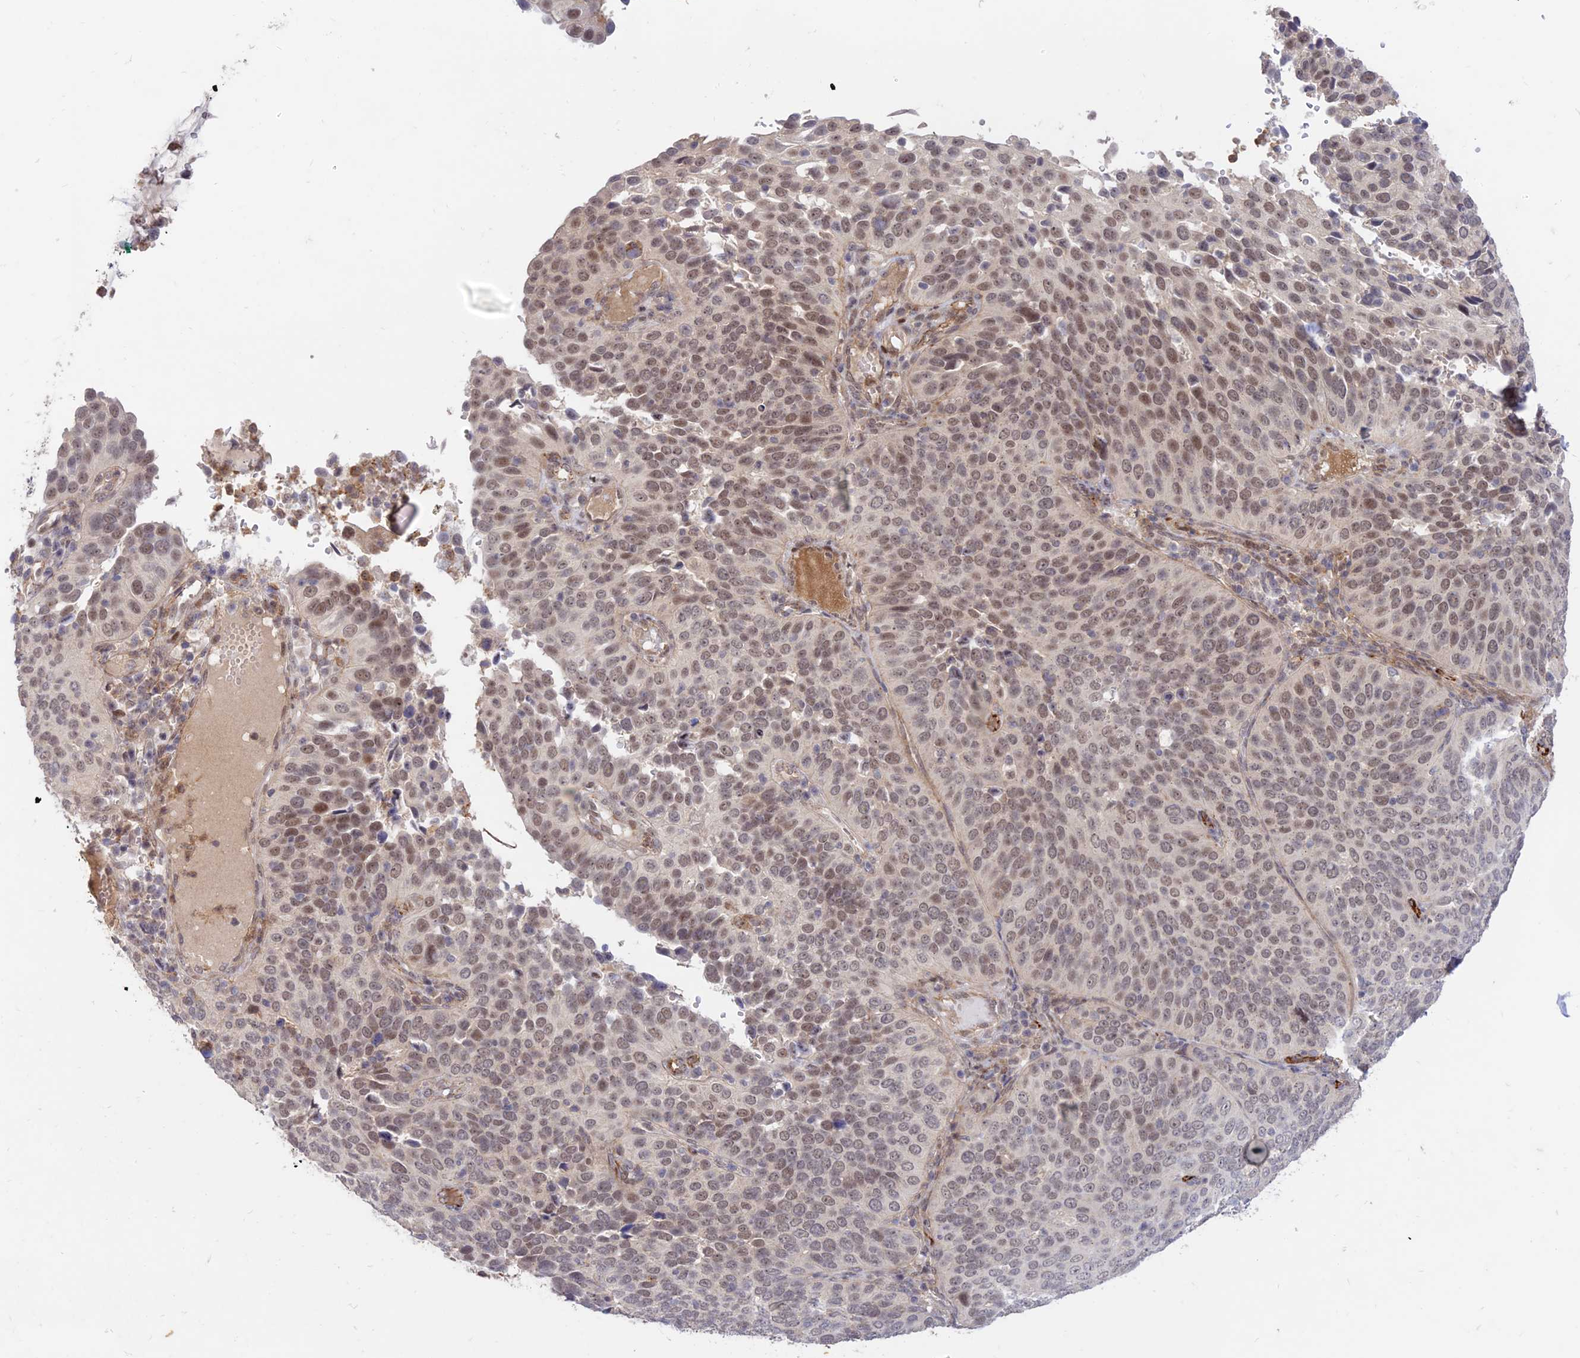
{"staining": {"intensity": "moderate", "quantity": ">75%", "location": "nuclear"}, "tissue": "cervical cancer", "cell_type": "Tumor cells", "image_type": "cancer", "snomed": [{"axis": "morphology", "description": "Squamous cell carcinoma, NOS"}, {"axis": "topography", "description": "Cervix"}], "caption": "Brown immunohistochemical staining in human cervical cancer (squamous cell carcinoma) reveals moderate nuclear staining in about >75% of tumor cells.", "gene": "ZNF85", "patient": {"sex": "female", "age": 36}}